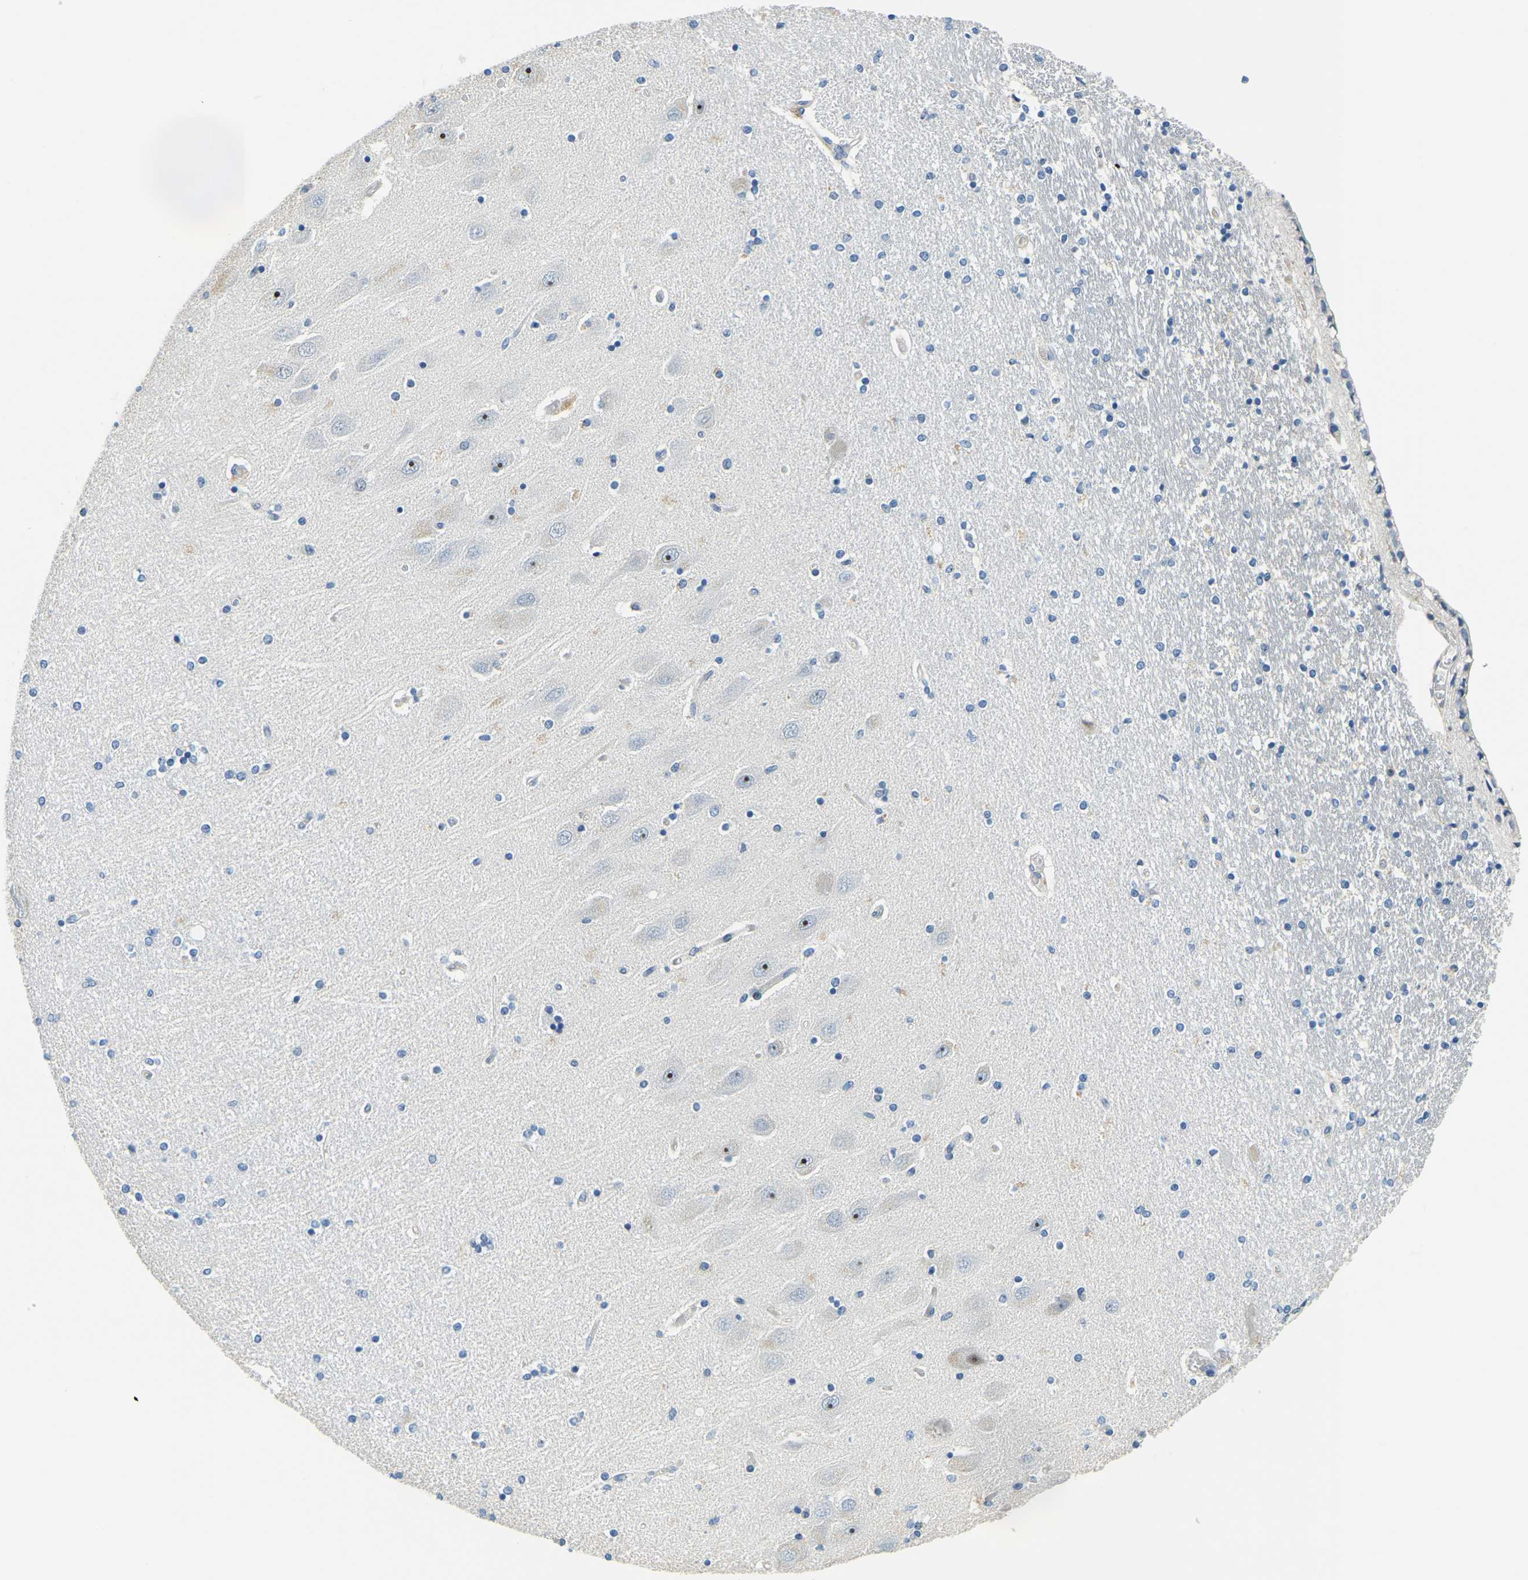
{"staining": {"intensity": "negative", "quantity": "none", "location": "none"}, "tissue": "hippocampus", "cell_type": "Glial cells", "image_type": "normal", "snomed": [{"axis": "morphology", "description": "Normal tissue, NOS"}, {"axis": "topography", "description": "Hippocampus"}], "caption": "IHC photomicrograph of unremarkable hippocampus: hippocampus stained with DAB demonstrates no significant protein staining in glial cells.", "gene": "RRP1", "patient": {"sex": "female", "age": 54}}